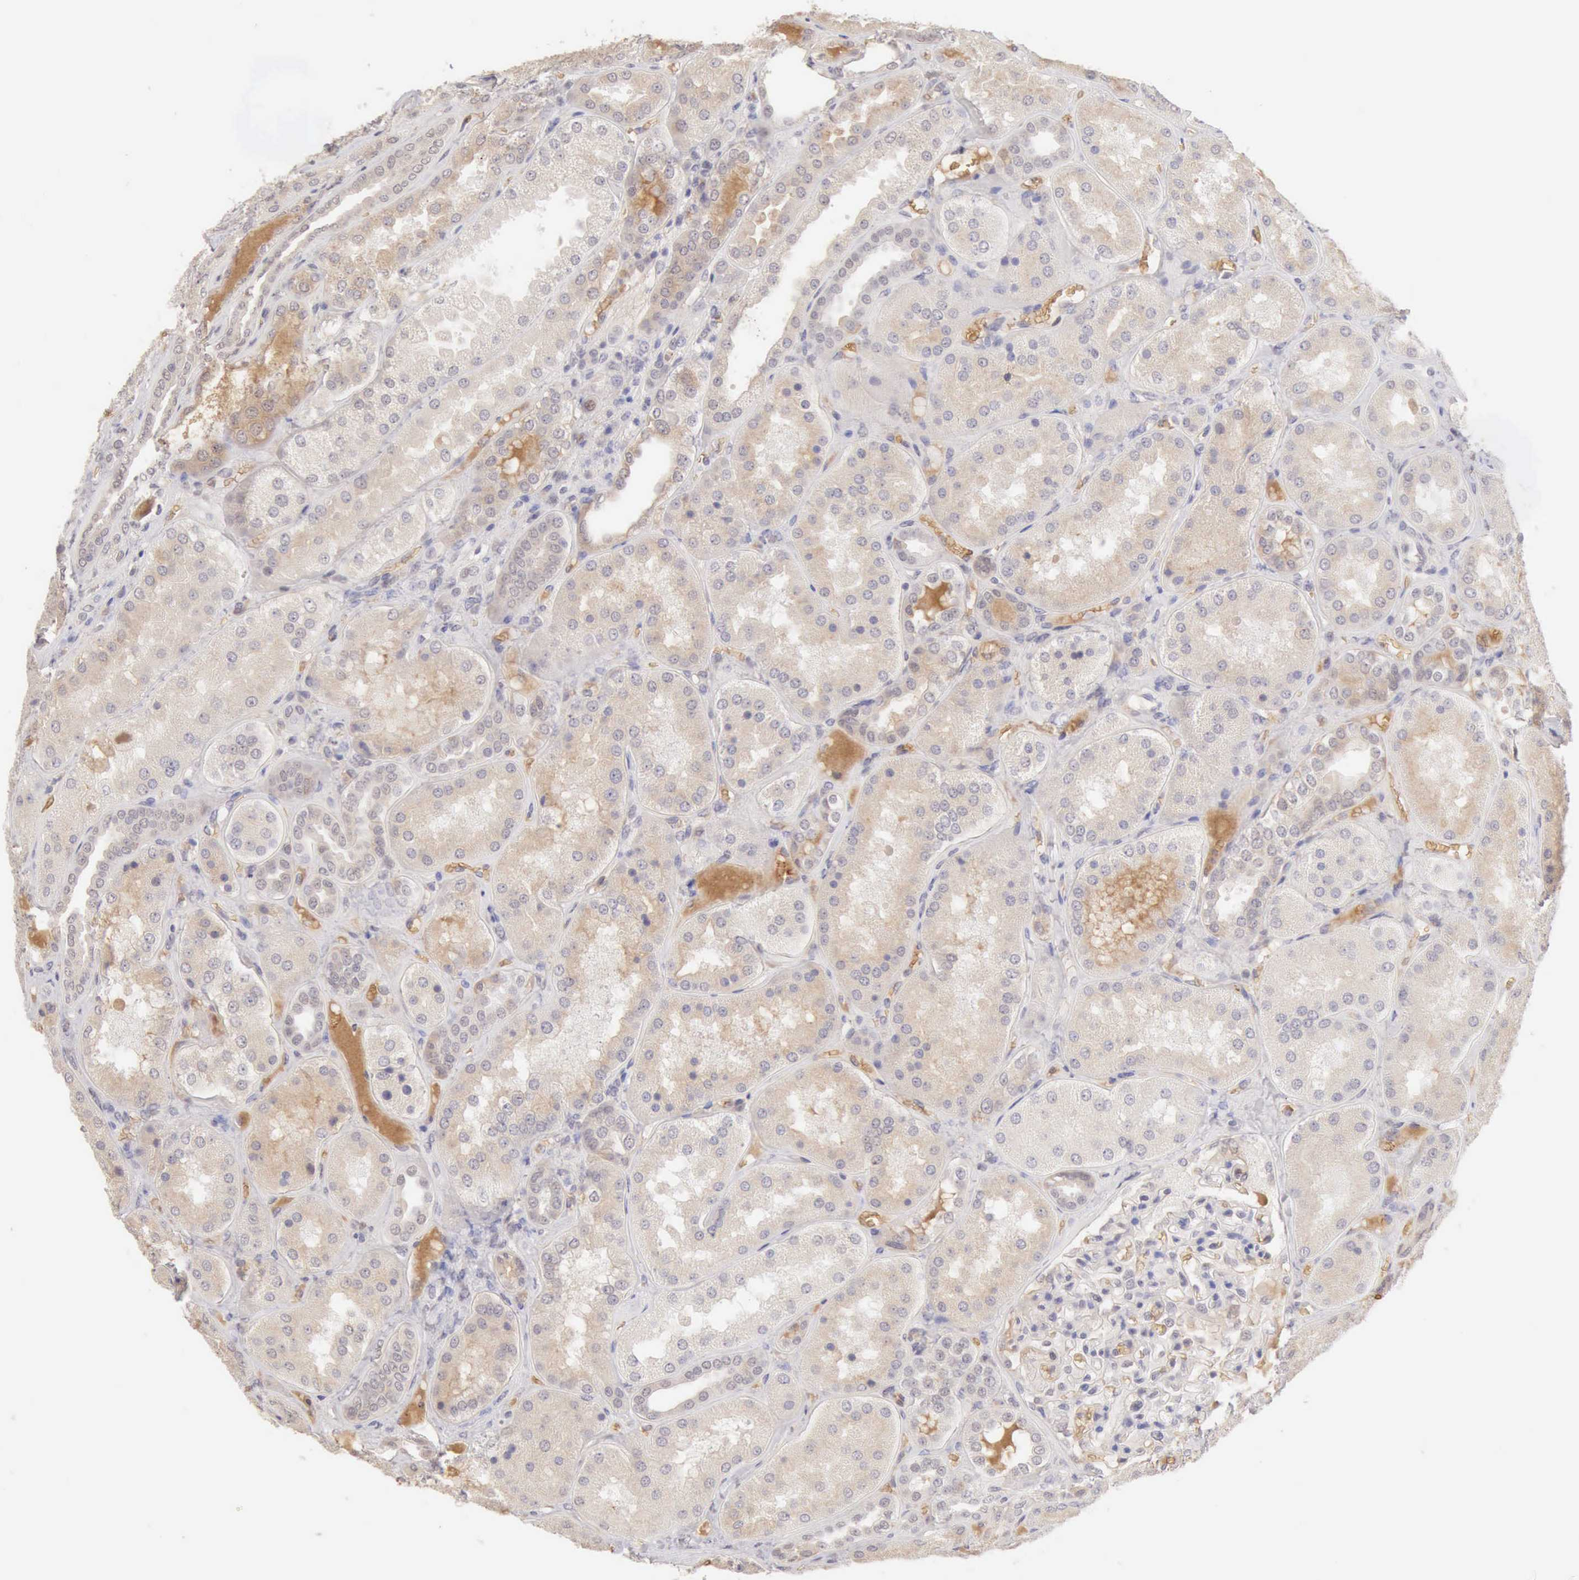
{"staining": {"intensity": "negative", "quantity": "none", "location": "none"}, "tissue": "kidney", "cell_type": "Cells in glomeruli", "image_type": "normal", "snomed": [{"axis": "morphology", "description": "Normal tissue, NOS"}, {"axis": "topography", "description": "Kidney"}], "caption": "DAB (3,3'-diaminobenzidine) immunohistochemical staining of unremarkable kidney demonstrates no significant expression in cells in glomeruli.", "gene": "CFI", "patient": {"sex": "female", "age": 56}}